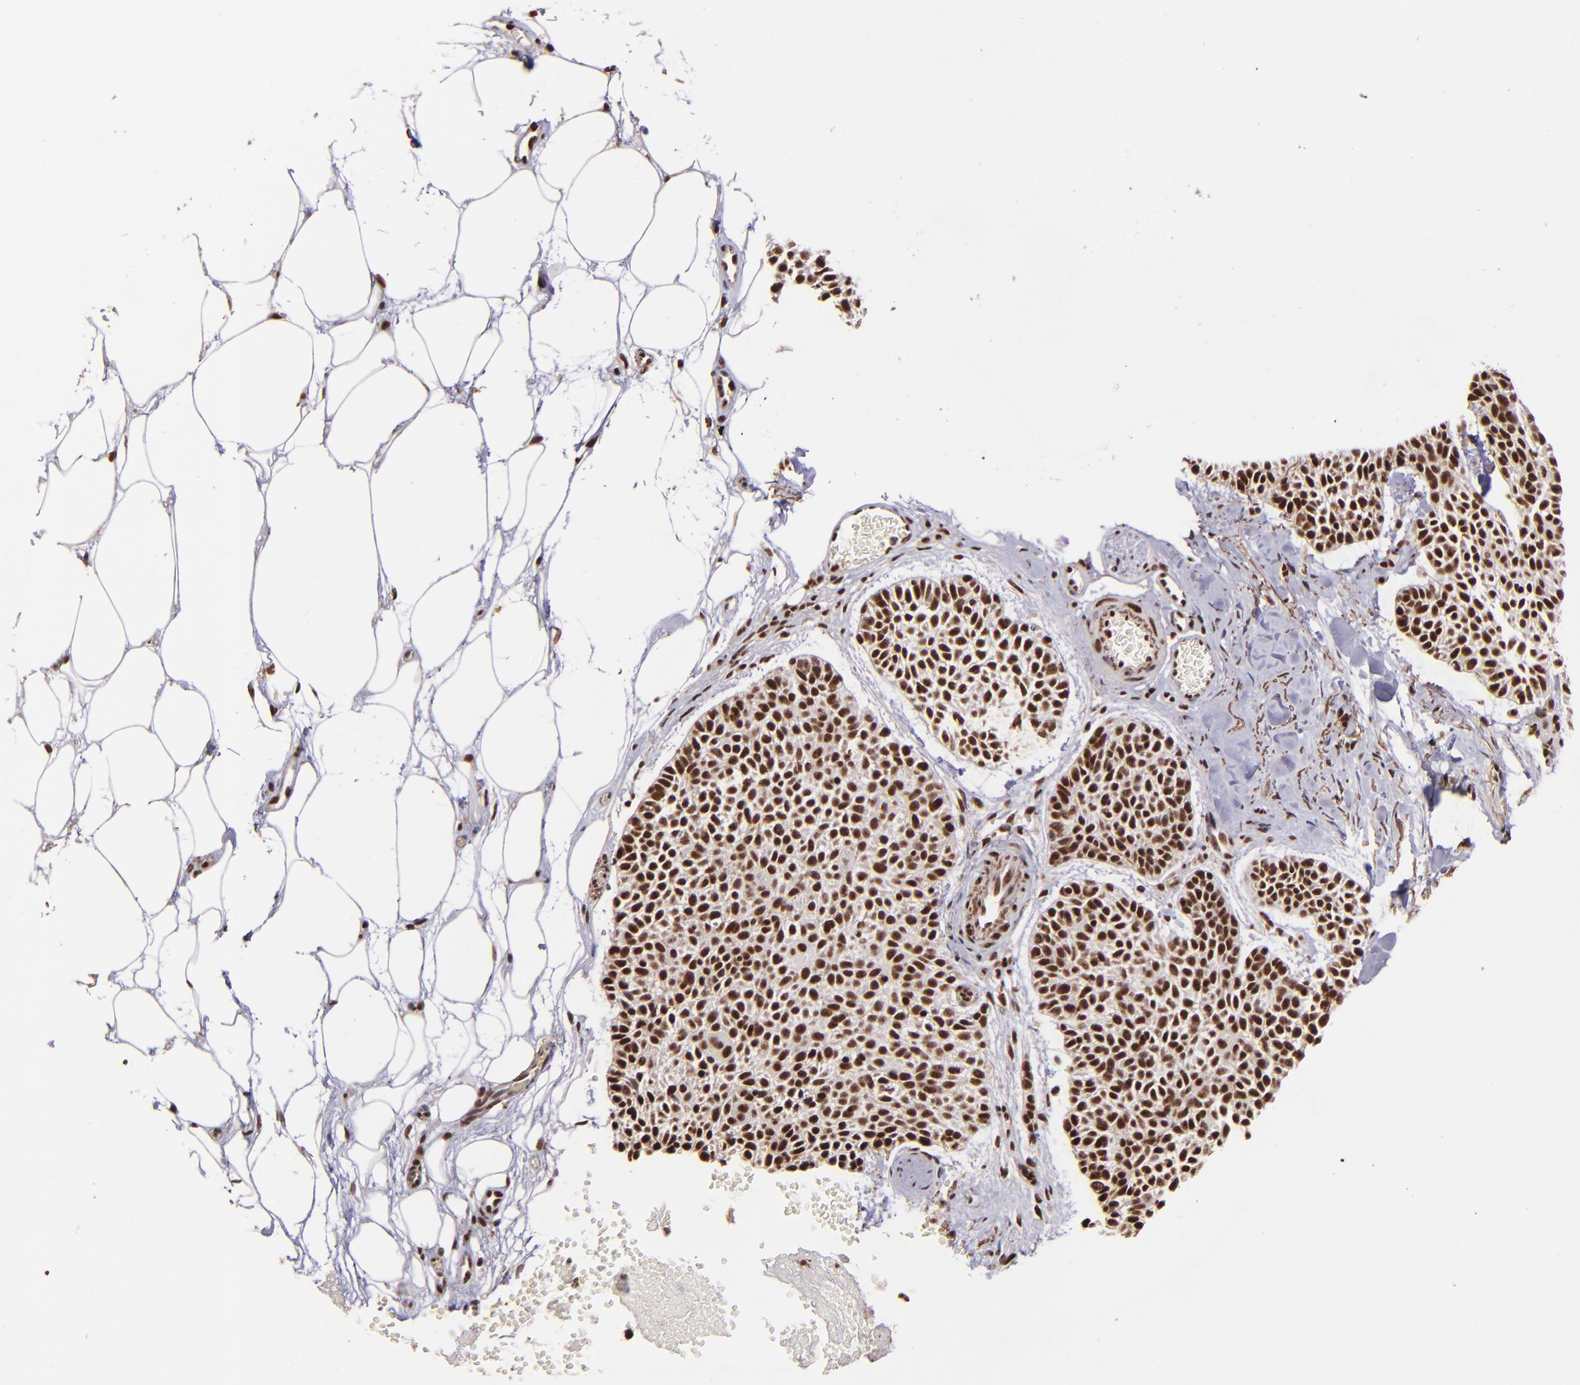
{"staining": {"intensity": "strong", "quantity": ">75%", "location": "nuclear"}, "tissue": "skin cancer", "cell_type": "Tumor cells", "image_type": "cancer", "snomed": [{"axis": "morphology", "description": "Normal tissue, NOS"}, {"axis": "morphology", "description": "Basal cell carcinoma"}, {"axis": "topography", "description": "Skin"}], "caption": "IHC staining of skin basal cell carcinoma, which demonstrates high levels of strong nuclear staining in about >75% of tumor cells indicating strong nuclear protein expression. The staining was performed using DAB (brown) for protein detection and nuclei were counterstained in hematoxylin (blue).", "gene": "PQBP1", "patient": {"sex": "female", "age": 70}}